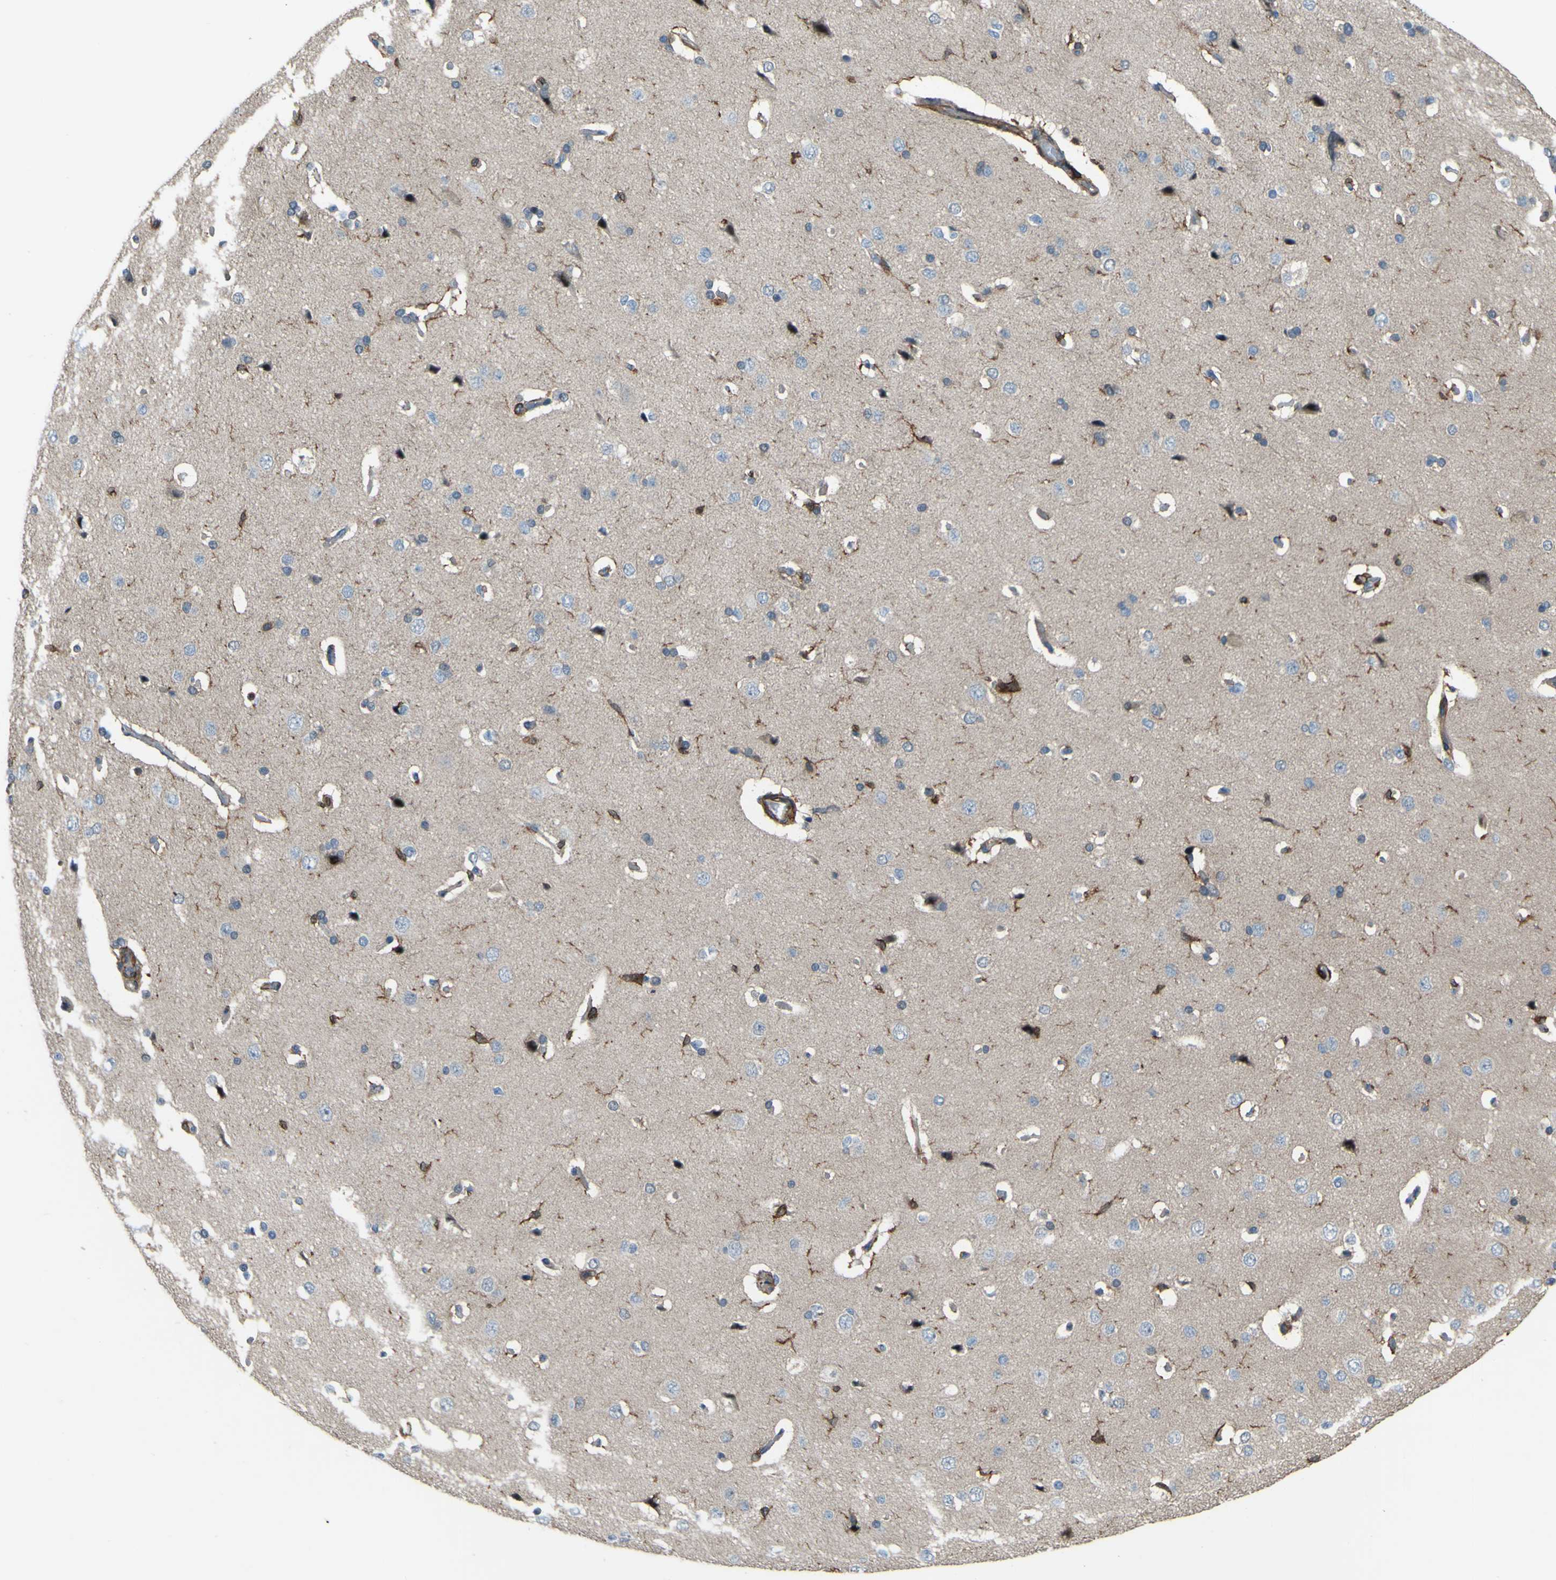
{"staining": {"intensity": "weak", "quantity": ">75%", "location": "cytoplasmic/membranous"}, "tissue": "cerebral cortex", "cell_type": "Endothelial cells", "image_type": "normal", "snomed": [{"axis": "morphology", "description": "Normal tissue, NOS"}, {"axis": "topography", "description": "Cerebral cortex"}], "caption": "DAB immunohistochemical staining of benign human cerebral cortex shows weak cytoplasmic/membranous protein staining in about >75% of endothelial cells.", "gene": "PCDHB5", "patient": {"sex": "male", "age": 62}}